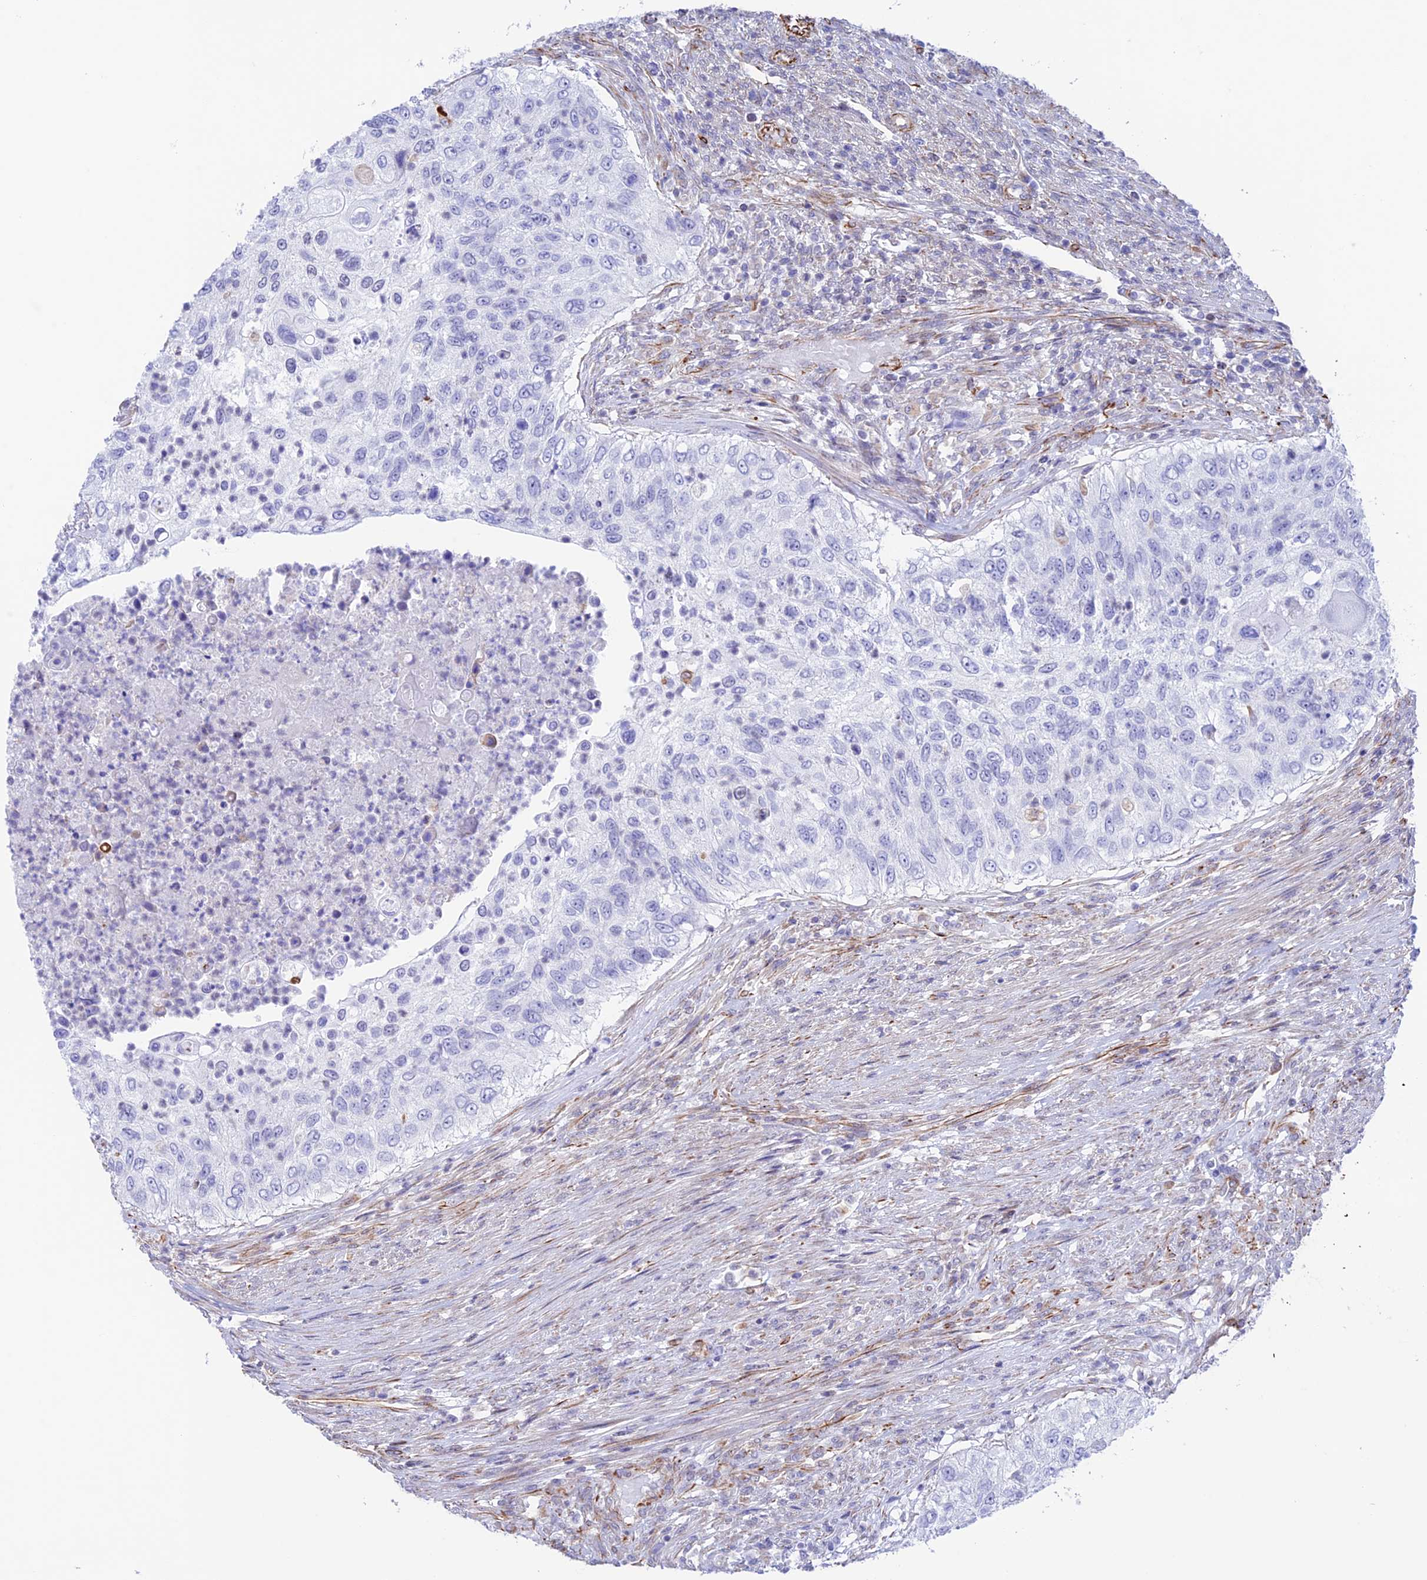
{"staining": {"intensity": "negative", "quantity": "none", "location": "none"}, "tissue": "urothelial cancer", "cell_type": "Tumor cells", "image_type": "cancer", "snomed": [{"axis": "morphology", "description": "Urothelial carcinoma, High grade"}, {"axis": "topography", "description": "Urinary bladder"}], "caption": "DAB (3,3'-diaminobenzidine) immunohistochemical staining of human urothelial carcinoma (high-grade) displays no significant staining in tumor cells. (Stains: DAB immunohistochemistry (IHC) with hematoxylin counter stain, Microscopy: brightfield microscopy at high magnification).", "gene": "ZNF652", "patient": {"sex": "female", "age": 60}}